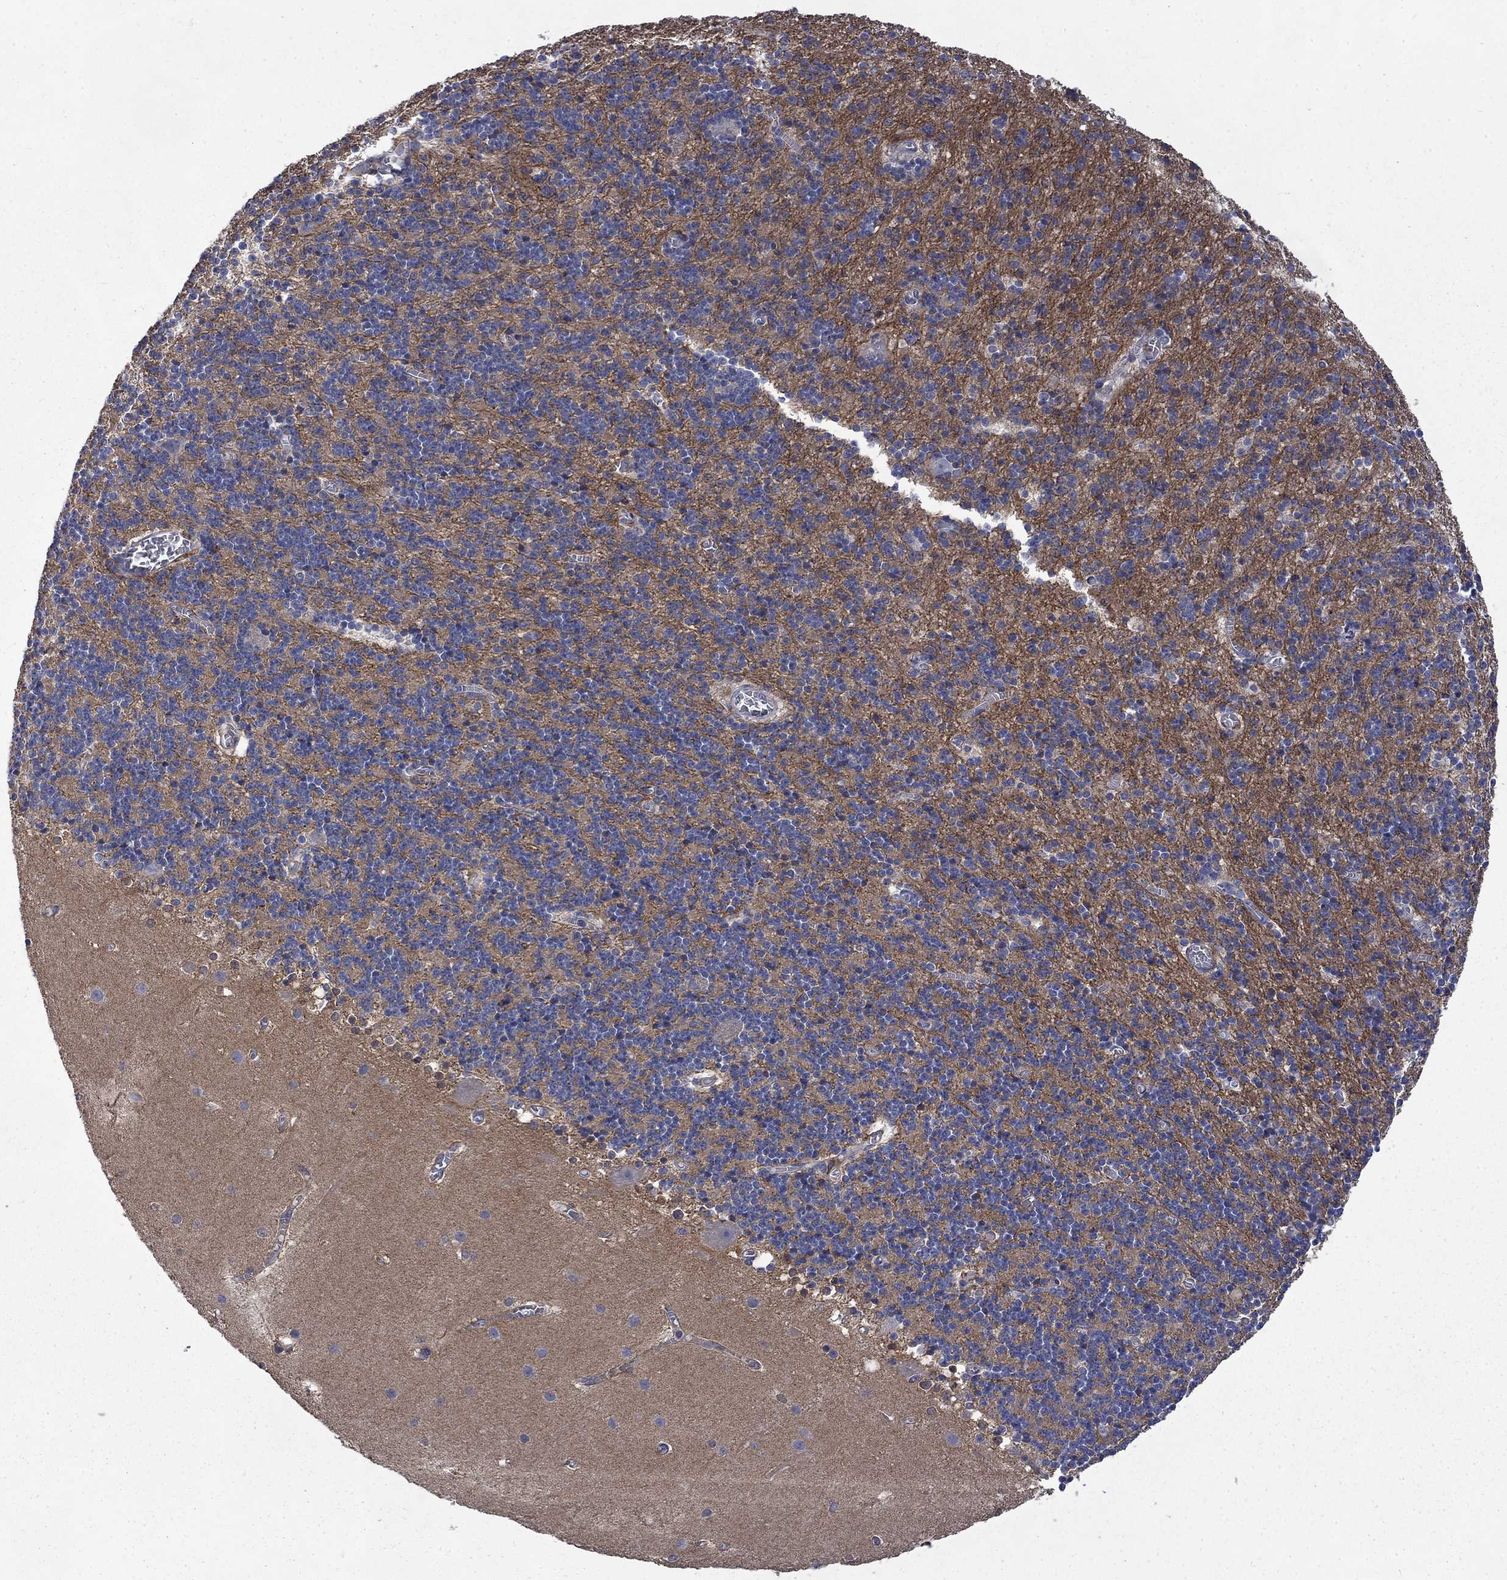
{"staining": {"intensity": "negative", "quantity": "none", "location": "none"}, "tissue": "cerebellum", "cell_type": "Cells in granular layer", "image_type": "normal", "snomed": [{"axis": "morphology", "description": "Normal tissue, NOS"}, {"axis": "topography", "description": "Cerebellum"}], "caption": "DAB (3,3'-diaminobenzidine) immunohistochemical staining of unremarkable cerebellum reveals no significant staining in cells in granular layer. The staining is performed using DAB brown chromogen with nuclei counter-stained in using hematoxylin.", "gene": "HSPA12A", "patient": {"sex": "male", "age": 70}}